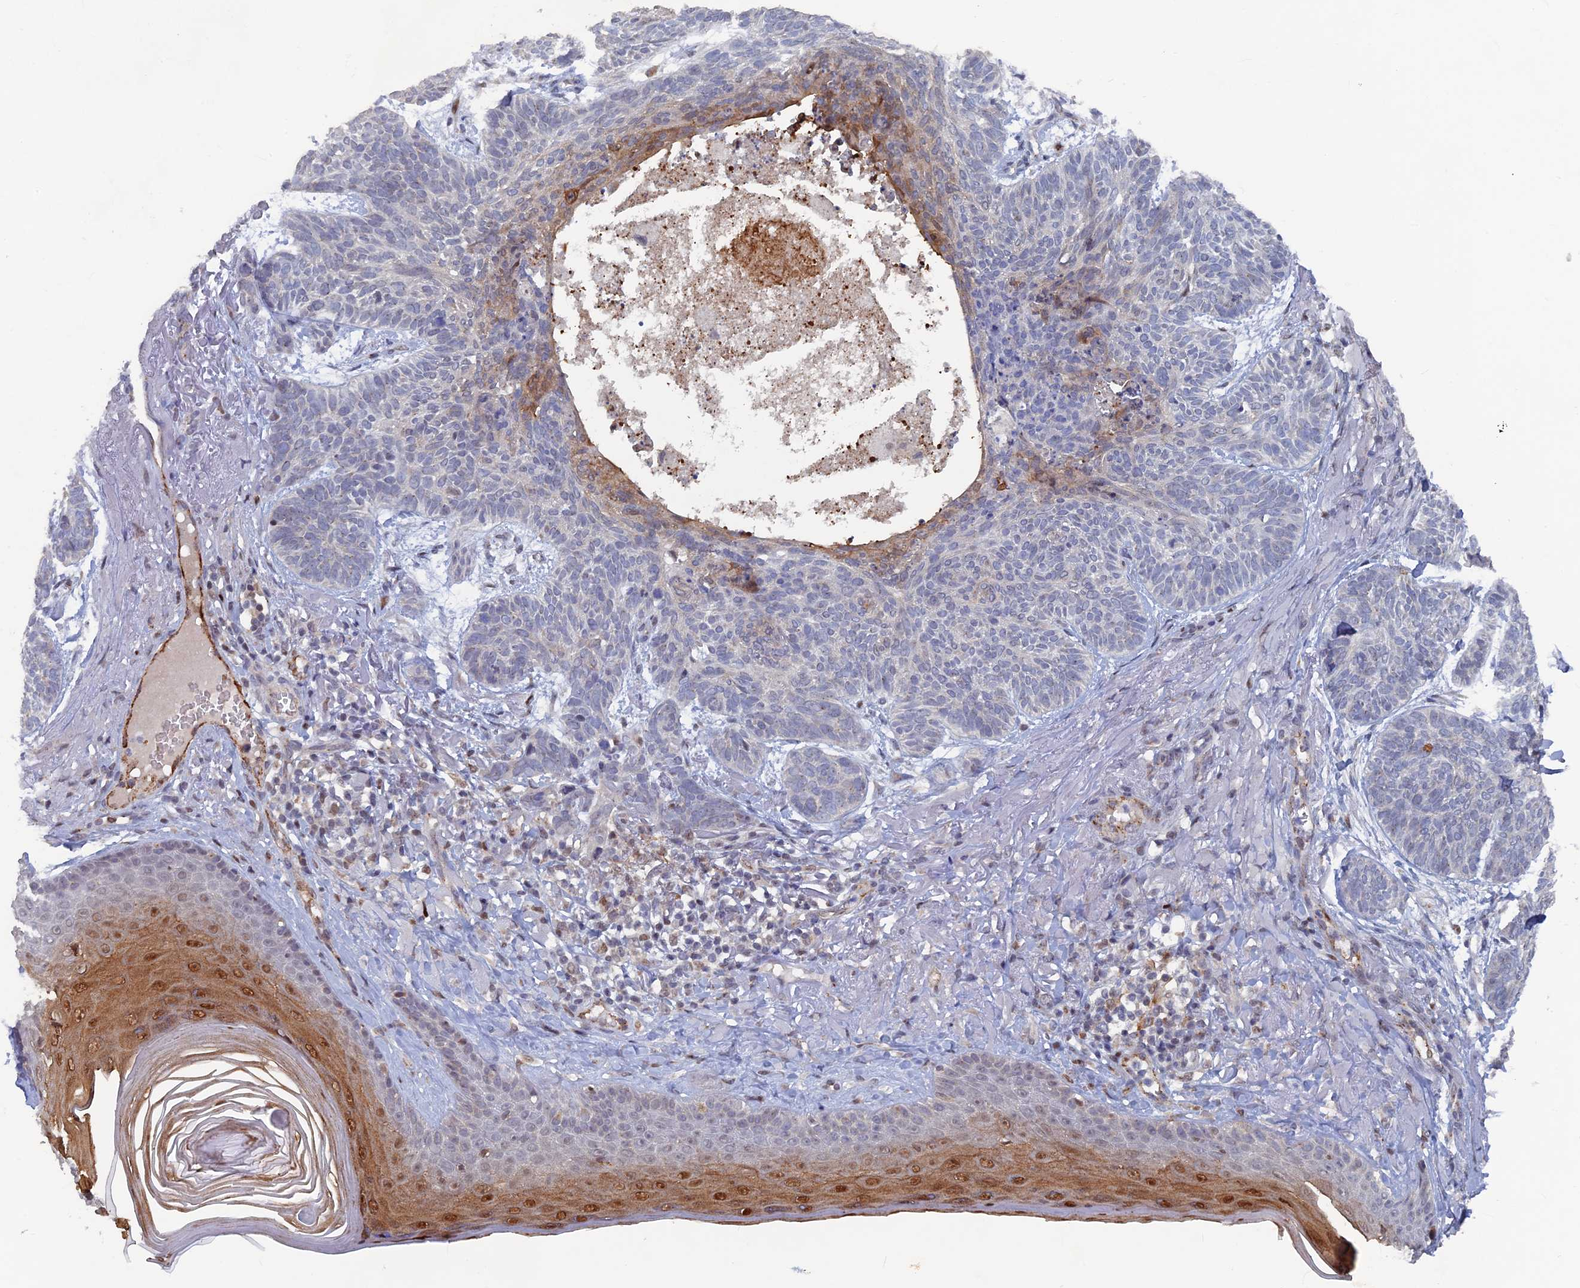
{"staining": {"intensity": "negative", "quantity": "none", "location": "none"}, "tissue": "skin cancer", "cell_type": "Tumor cells", "image_type": "cancer", "snomed": [{"axis": "morphology", "description": "Normal tissue, NOS"}, {"axis": "morphology", "description": "Basal cell carcinoma"}, {"axis": "topography", "description": "Skin"}], "caption": "This is an immunohistochemistry (IHC) photomicrograph of basal cell carcinoma (skin). There is no expression in tumor cells.", "gene": "SH3D21", "patient": {"sex": "male", "age": 66}}